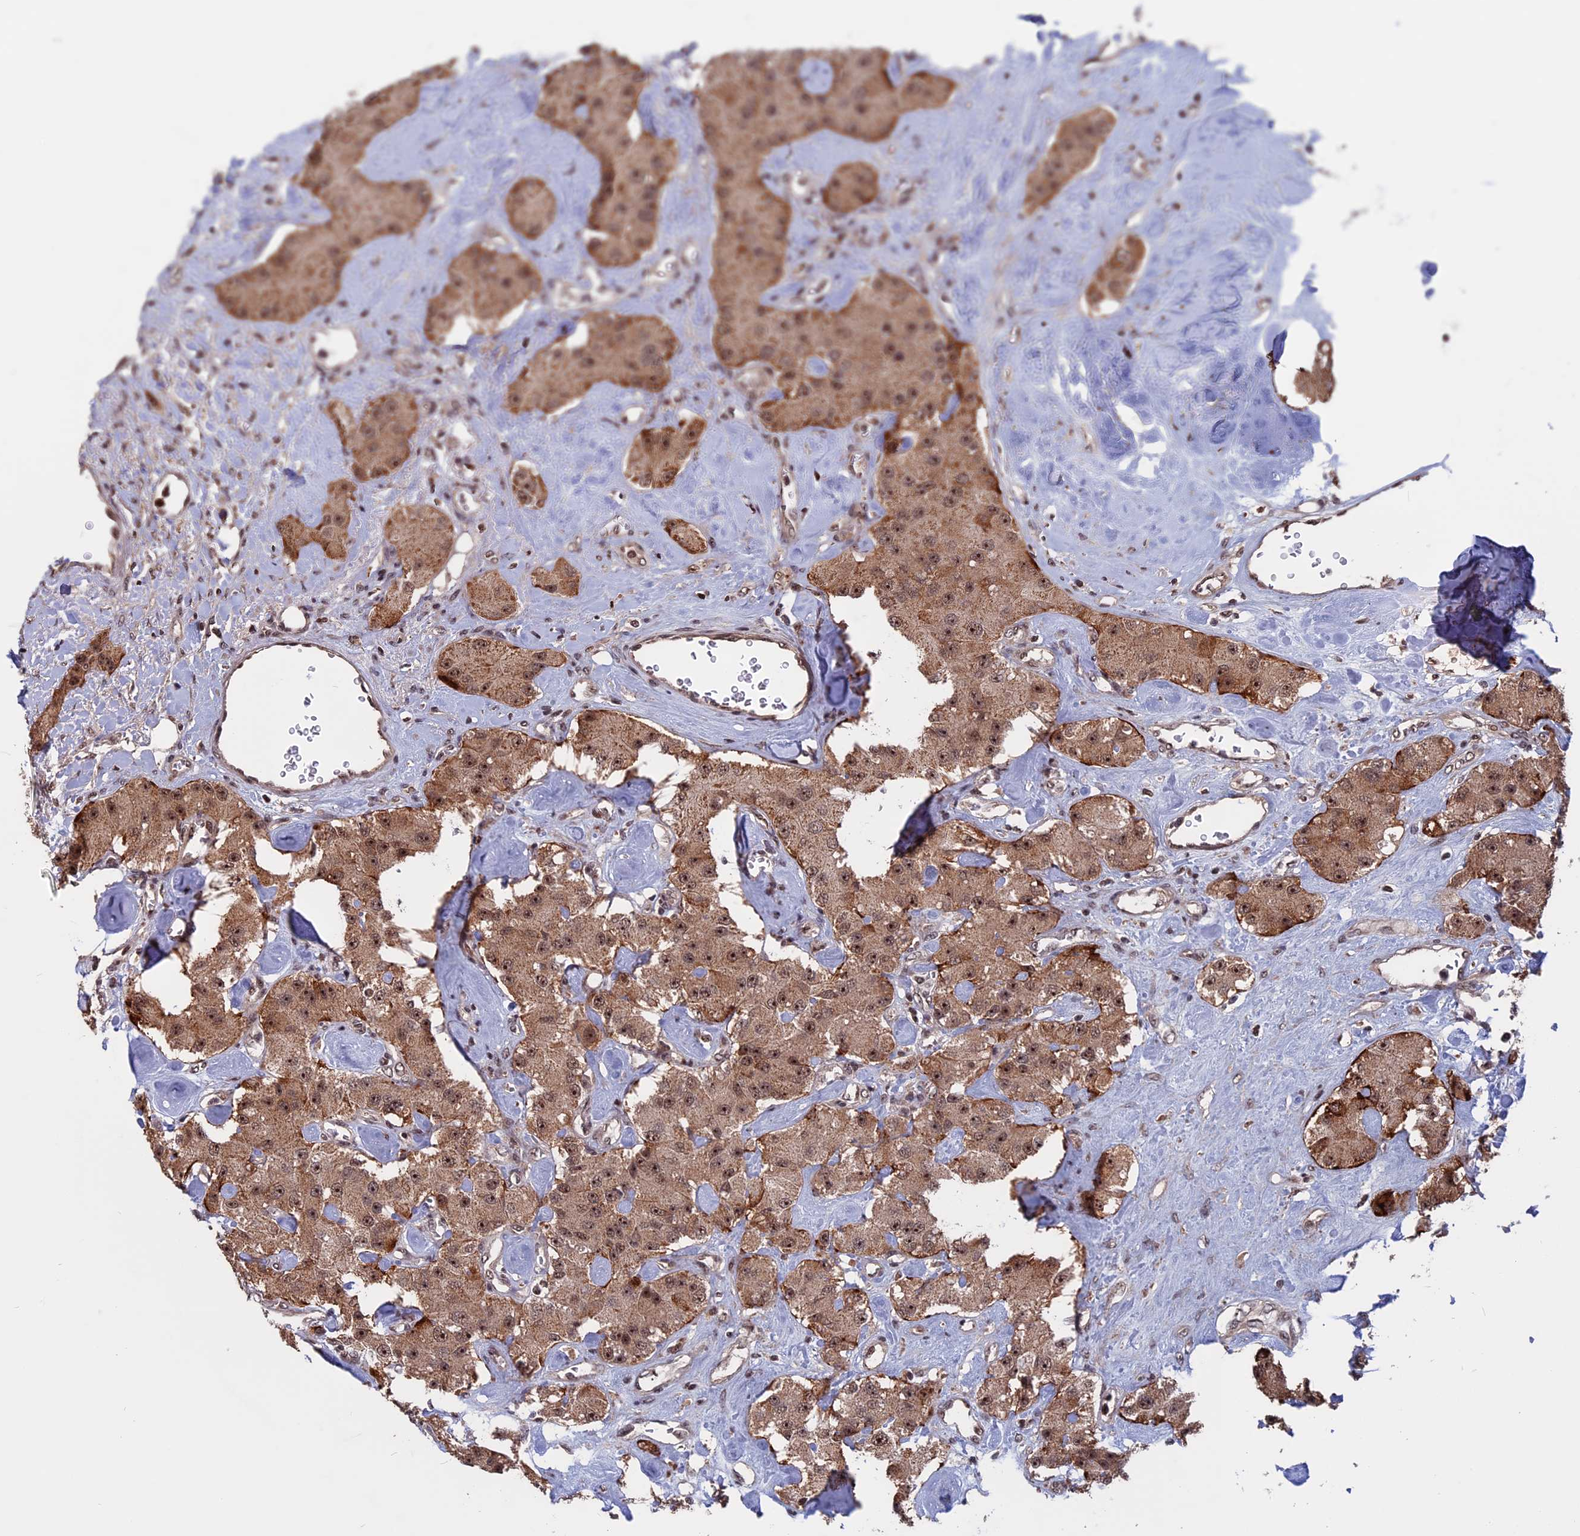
{"staining": {"intensity": "moderate", "quantity": ">75%", "location": "cytoplasmic/membranous,nuclear"}, "tissue": "carcinoid", "cell_type": "Tumor cells", "image_type": "cancer", "snomed": [{"axis": "morphology", "description": "Carcinoid, malignant, NOS"}, {"axis": "topography", "description": "Pancreas"}], "caption": "Tumor cells show moderate cytoplasmic/membranous and nuclear positivity in approximately >75% of cells in carcinoid.", "gene": "CACTIN", "patient": {"sex": "male", "age": 41}}